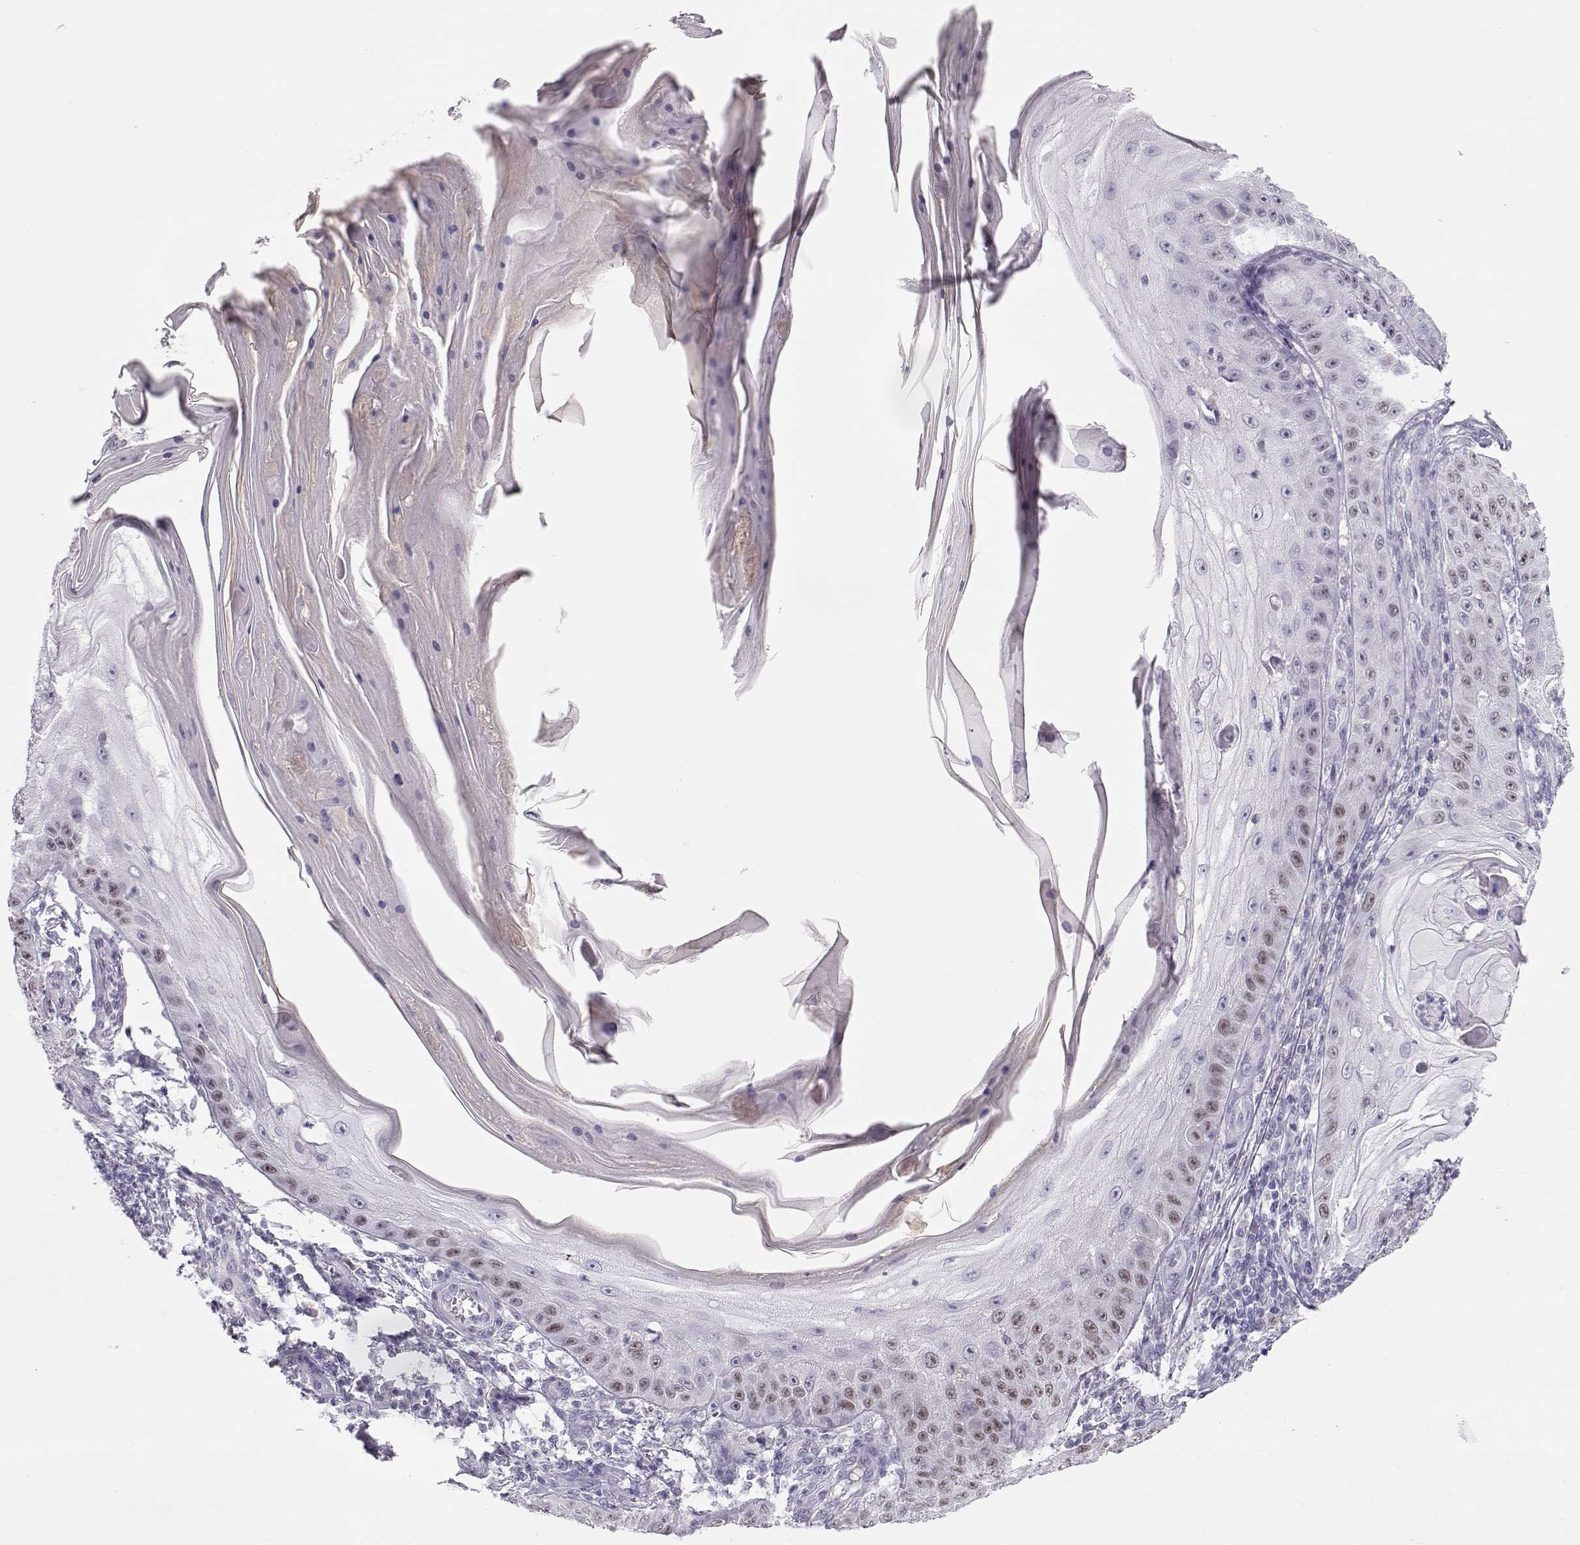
{"staining": {"intensity": "weak", "quantity": "<25%", "location": "nuclear"}, "tissue": "skin cancer", "cell_type": "Tumor cells", "image_type": "cancer", "snomed": [{"axis": "morphology", "description": "Squamous cell carcinoma, NOS"}, {"axis": "topography", "description": "Skin"}], "caption": "This is an immunohistochemistry (IHC) histopathology image of skin cancer (squamous cell carcinoma). There is no staining in tumor cells.", "gene": "OPN5", "patient": {"sex": "male", "age": 70}}